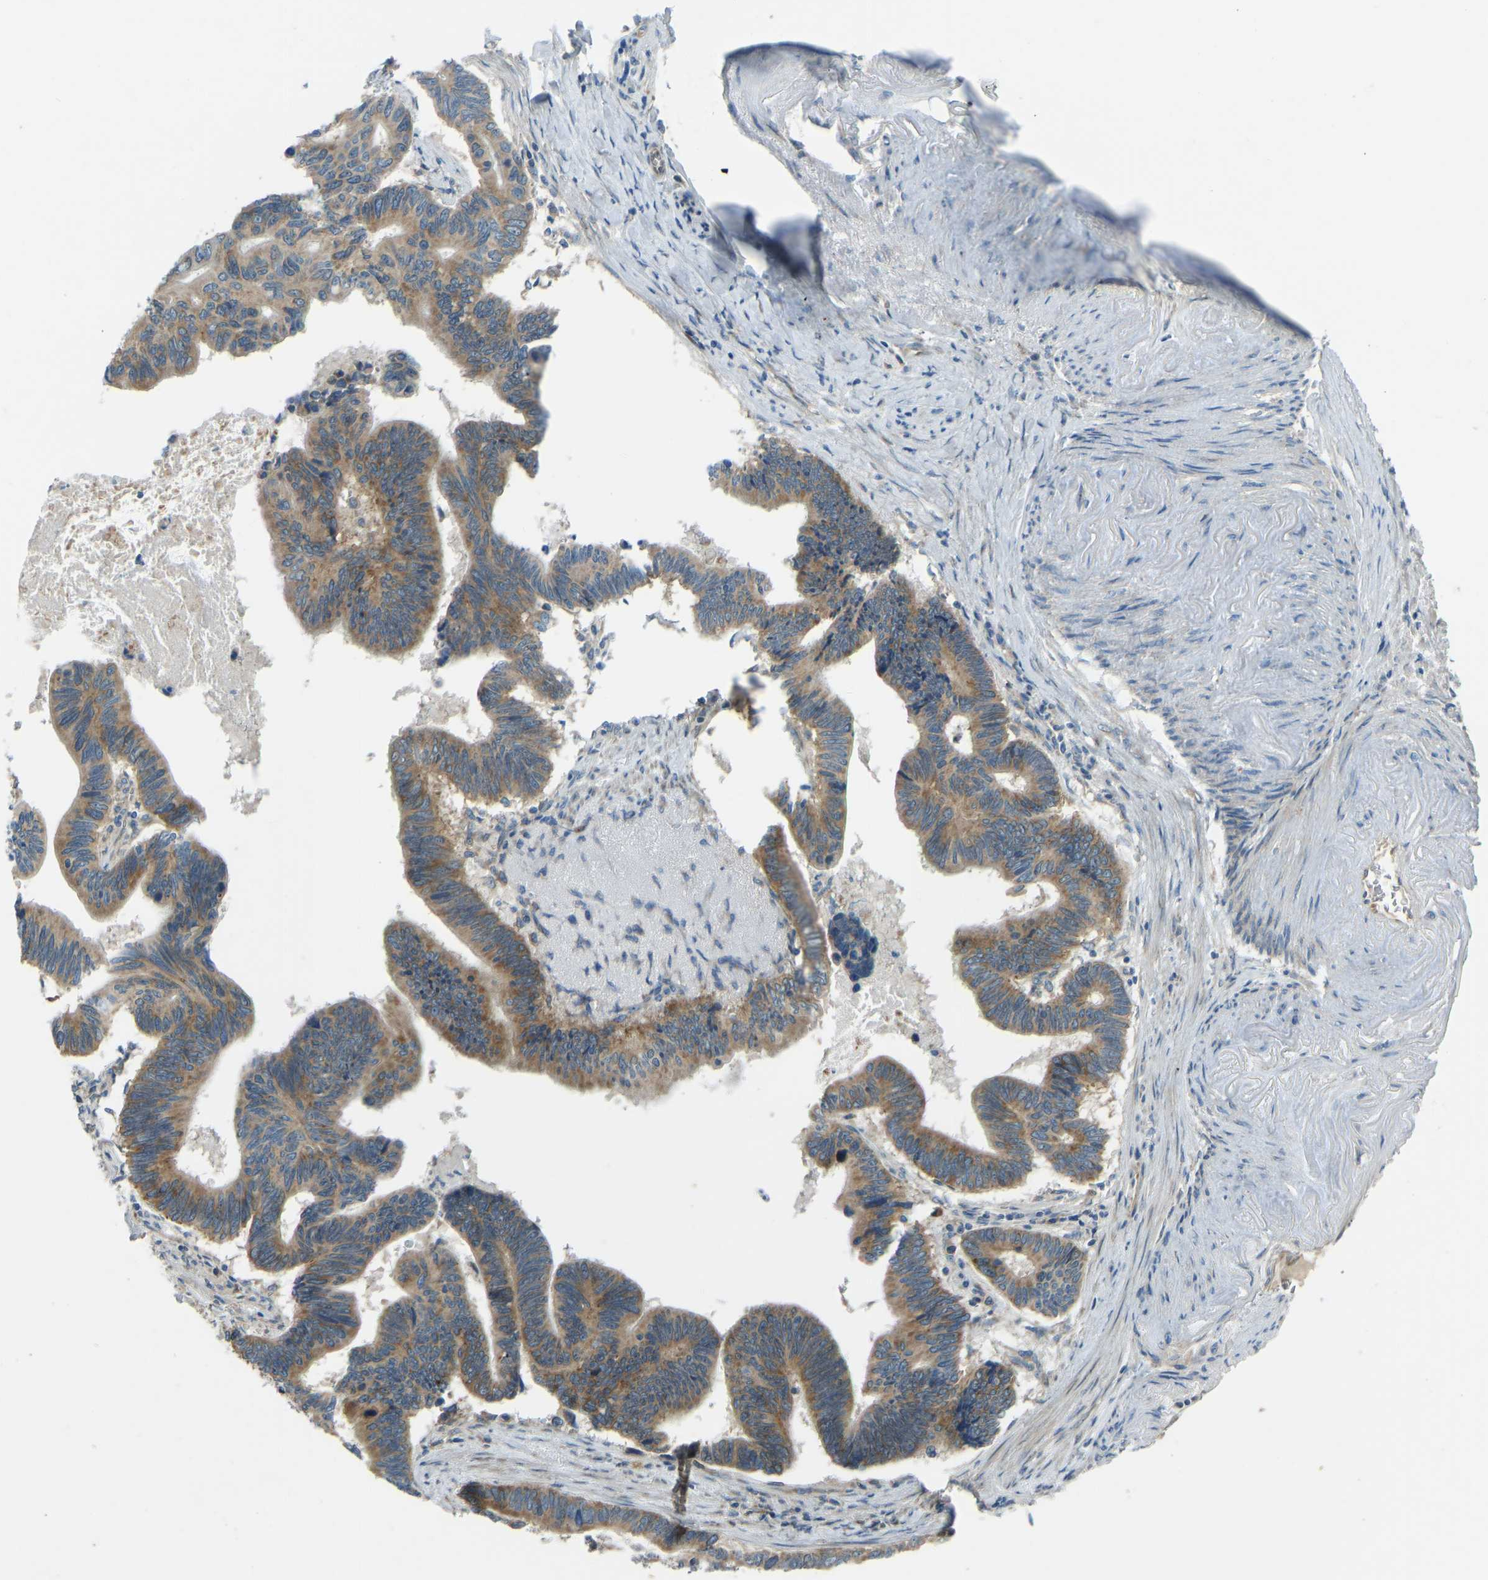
{"staining": {"intensity": "moderate", "quantity": ">75%", "location": "cytoplasmic/membranous"}, "tissue": "pancreatic cancer", "cell_type": "Tumor cells", "image_type": "cancer", "snomed": [{"axis": "morphology", "description": "Adenocarcinoma, NOS"}, {"axis": "topography", "description": "Pancreas"}], "caption": "A brown stain shows moderate cytoplasmic/membranous staining of a protein in pancreatic cancer (adenocarcinoma) tumor cells. (DAB = brown stain, brightfield microscopy at high magnification).", "gene": "STAU2", "patient": {"sex": "female", "age": 70}}